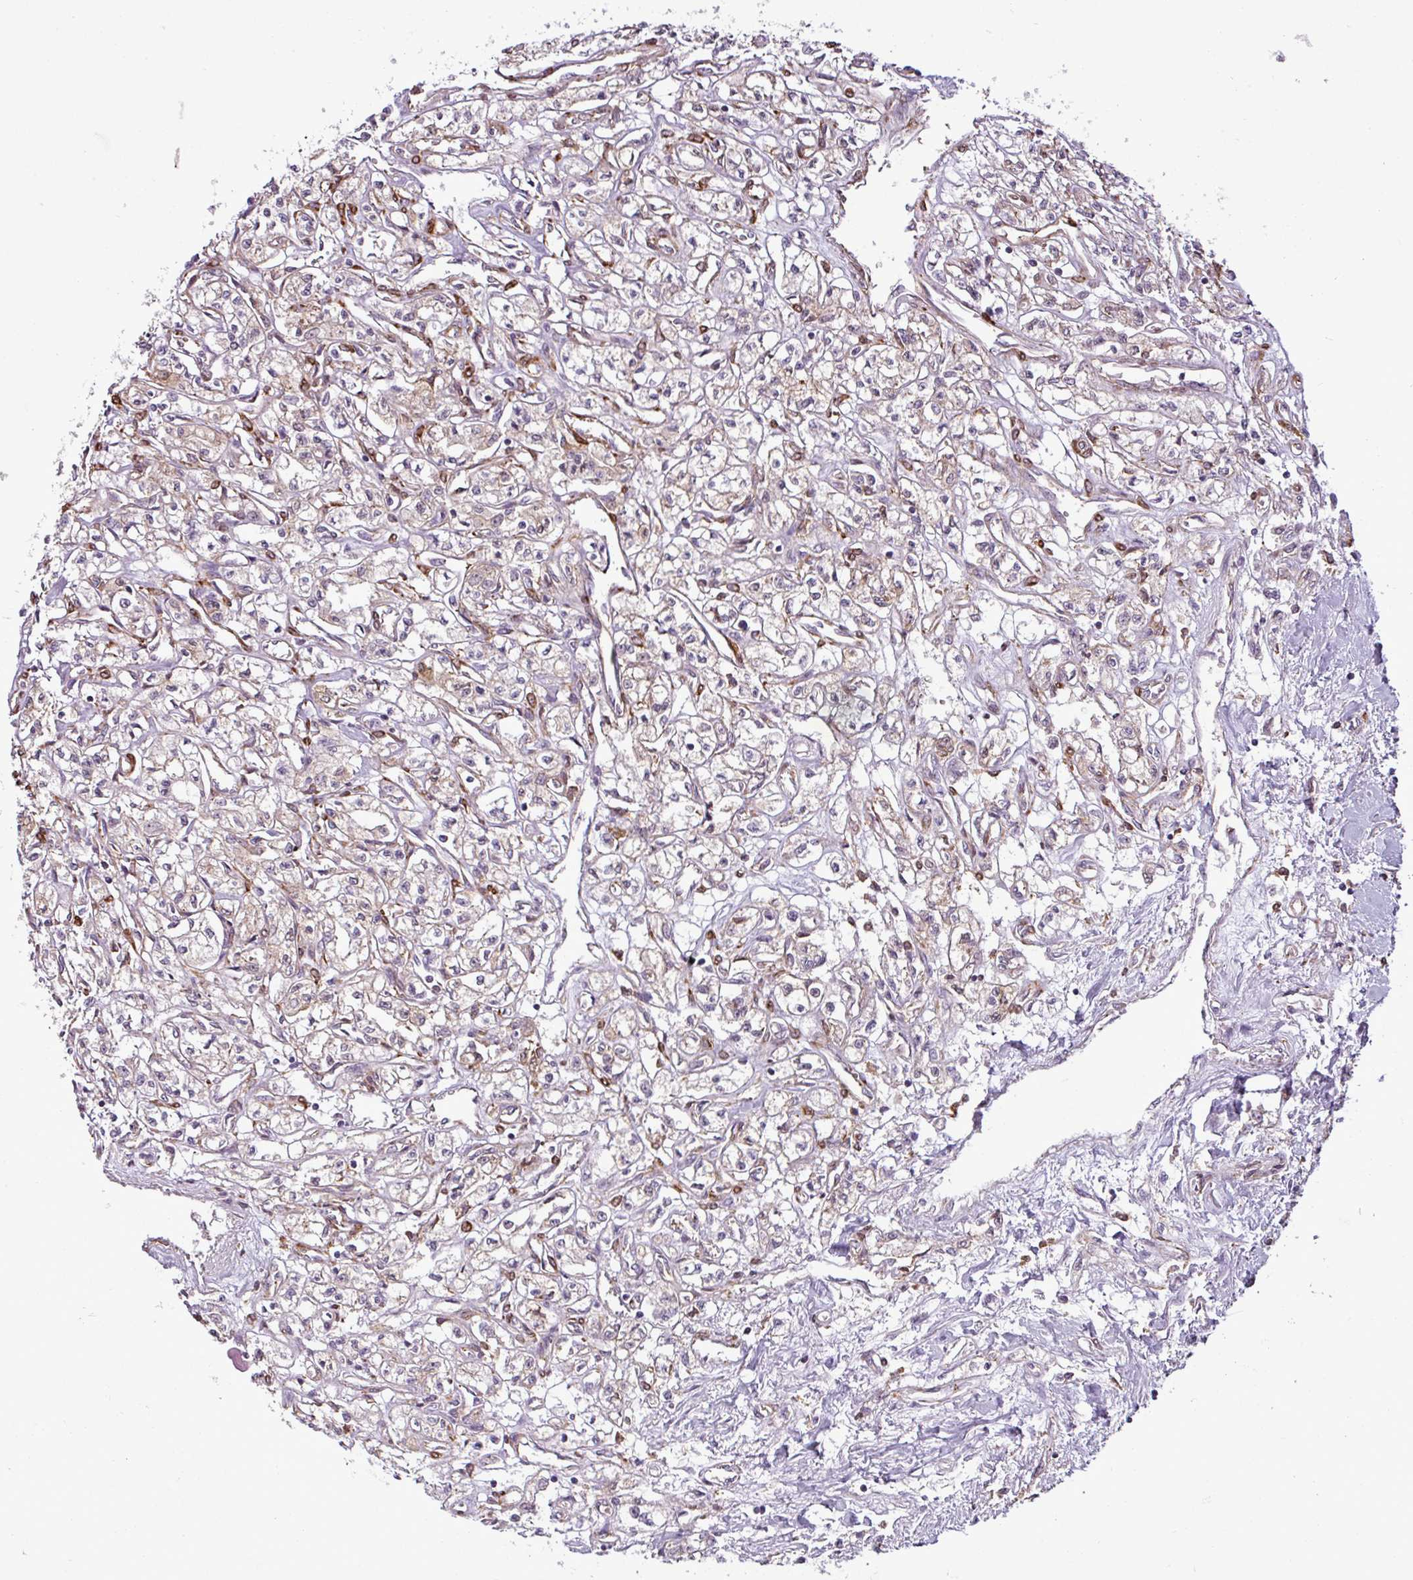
{"staining": {"intensity": "weak", "quantity": "25%-75%", "location": "cytoplasmic/membranous"}, "tissue": "renal cancer", "cell_type": "Tumor cells", "image_type": "cancer", "snomed": [{"axis": "morphology", "description": "Adenocarcinoma, NOS"}, {"axis": "topography", "description": "Kidney"}], "caption": "Weak cytoplasmic/membranous expression is present in about 25%-75% of tumor cells in renal adenocarcinoma. Using DAB (brown) and hematoxylin (blue) stains, captured at high magnification using brightfield microscopy.", "gene": "PACSIN2", "patient": {"sex": "male", "age": 56}}